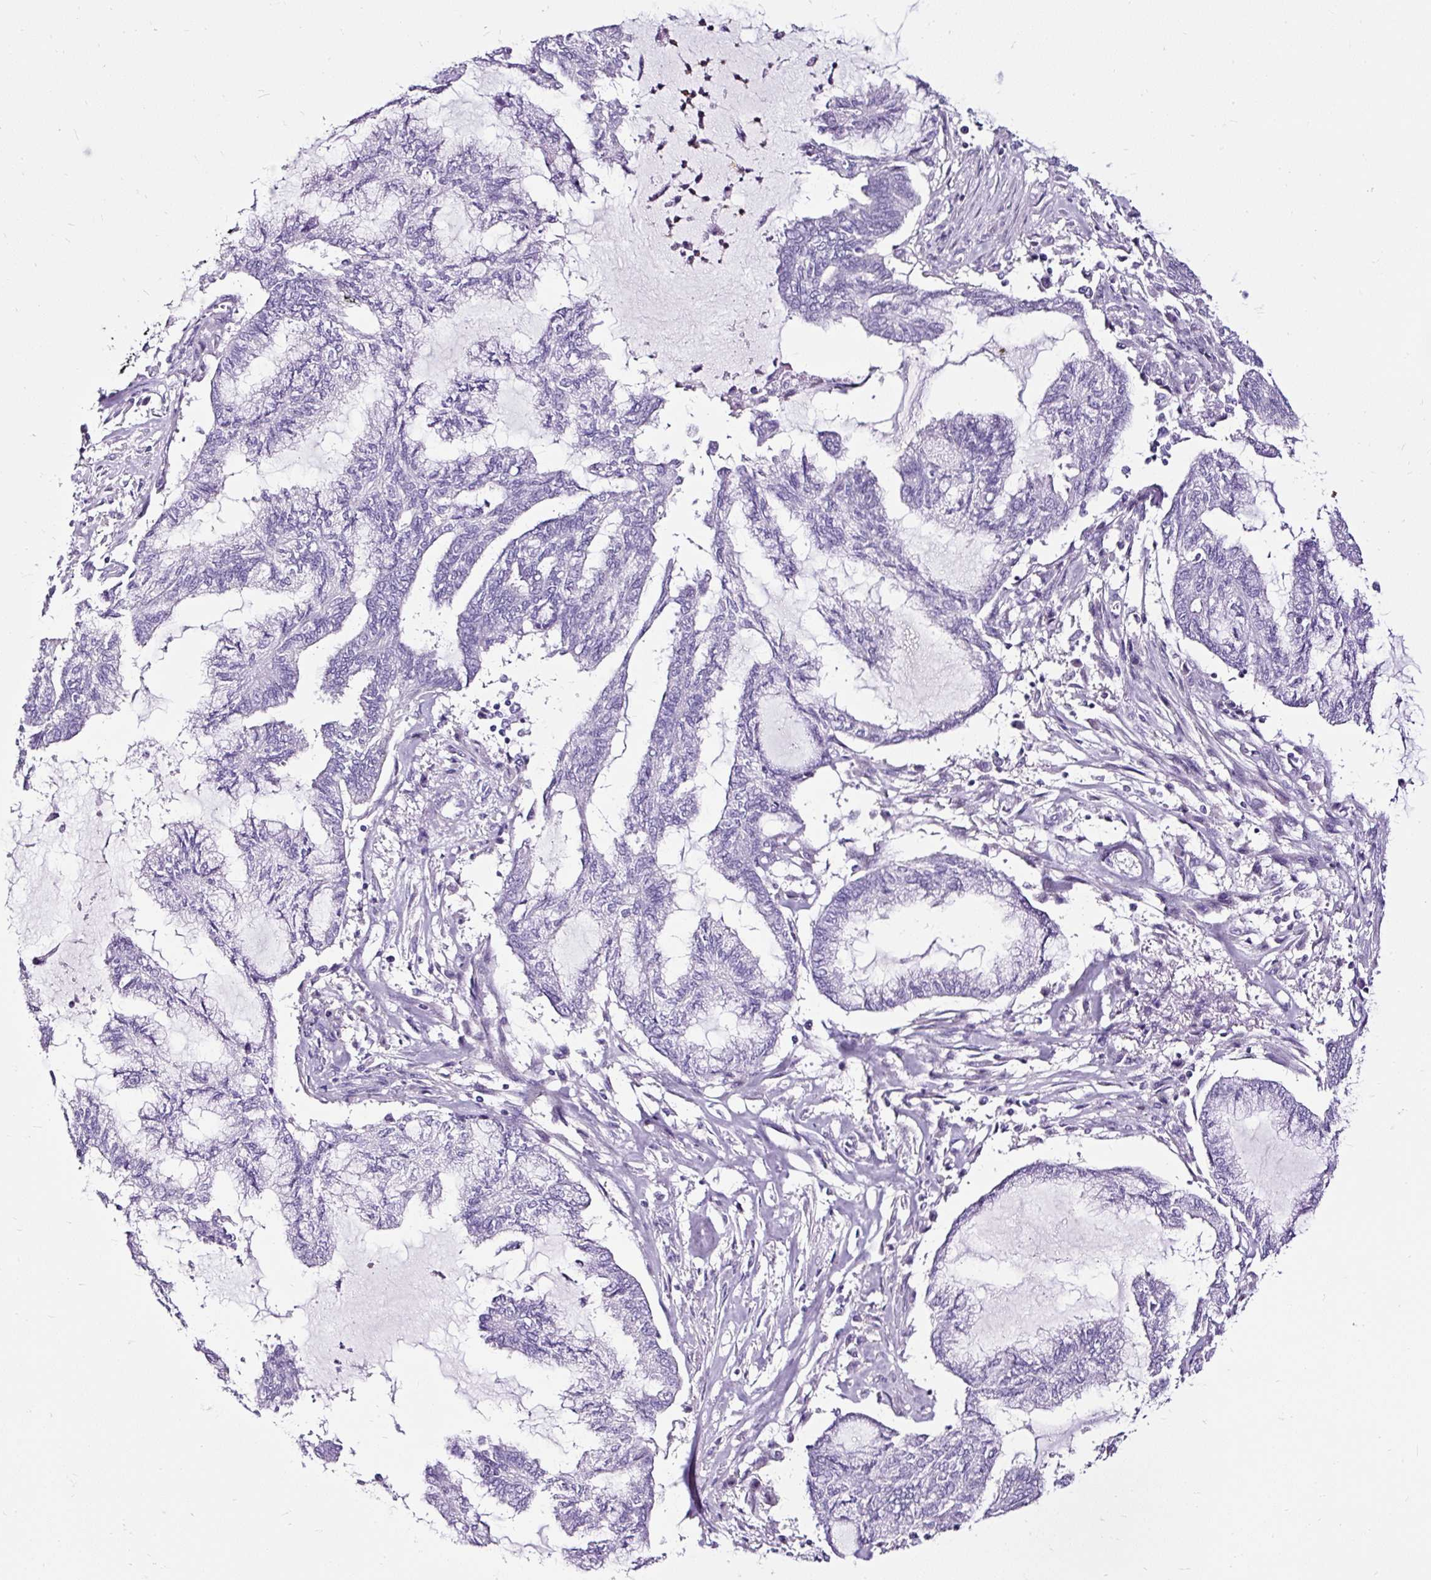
{"staining": {"intensity": "negative", "quantity": "none", "location": "none"}, "tissue": "endometrial cancer", "cell_type": "Tumor cells", "image_type": "cancer", "snomed": [{"axis": "morphology", "description": "Adenocarcinoma, NOS"}, {"axis": "topography", "description": "Endometrium"}], "caption": "Immunohistochemical staining of endometrial cancer (adenocarcinoma) demonstrates no significant expression in tumor cells.", "gene": "SLC7A8", "patient": {"sex": "female", "age": 86}}